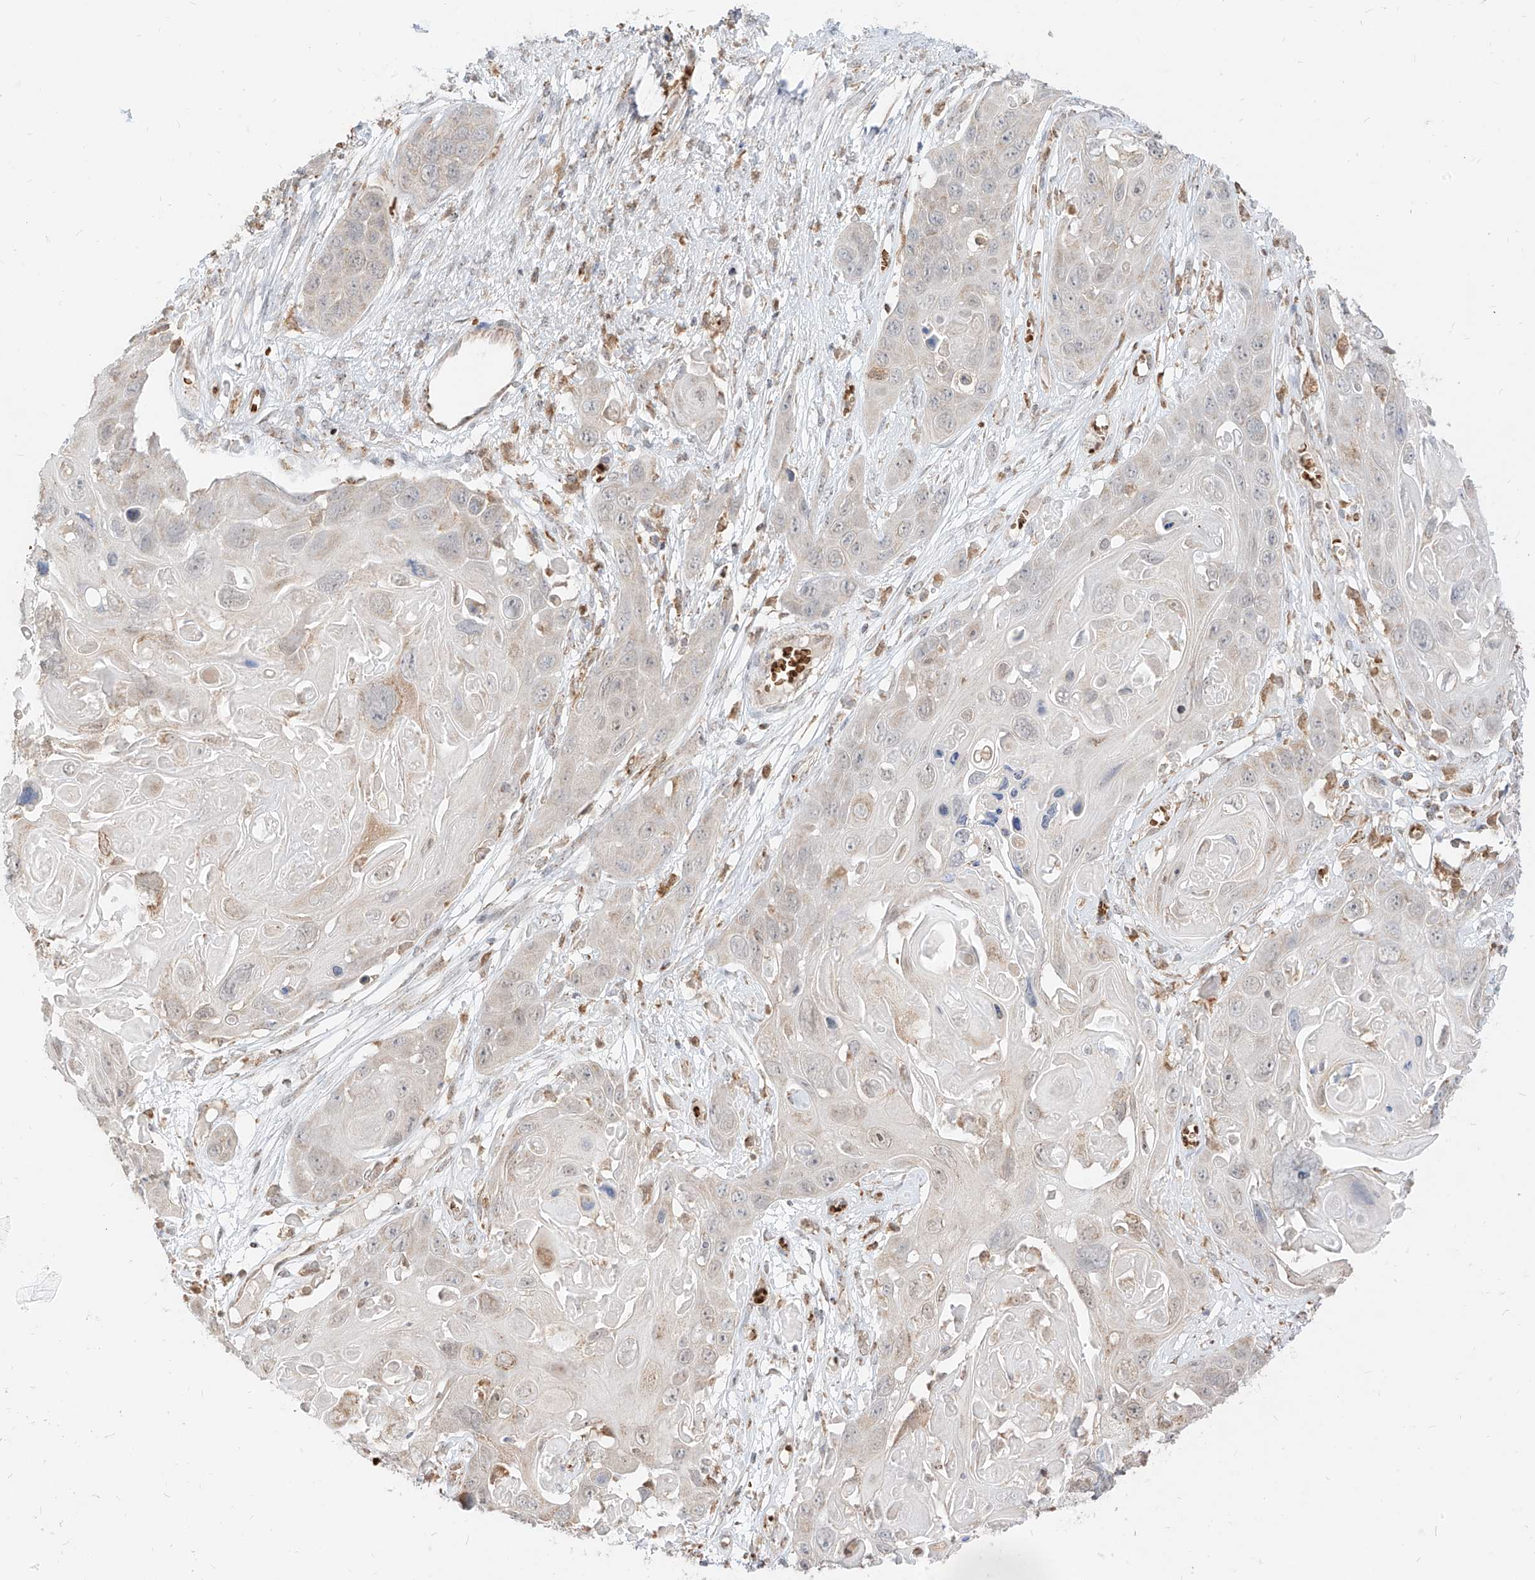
{"staining": {"intensity": "negative", "quantity": "none", "location": "none"}, "tissue": "skin cancer", "cell_type": "Tumor cells", "image_type": "cancer", "snomed": [{"axis": "morphology", "description": "Squamous cell carcinoma, NOS"}, {"axis": "topography", "description": "Skin"}], "caption": "Immunohistochemical staining of human skin squamous cell carcinoma shows no significant staining in tumor cells.", "gene": "MTUS2", "patient": {"sex": "male", "age": 55}}